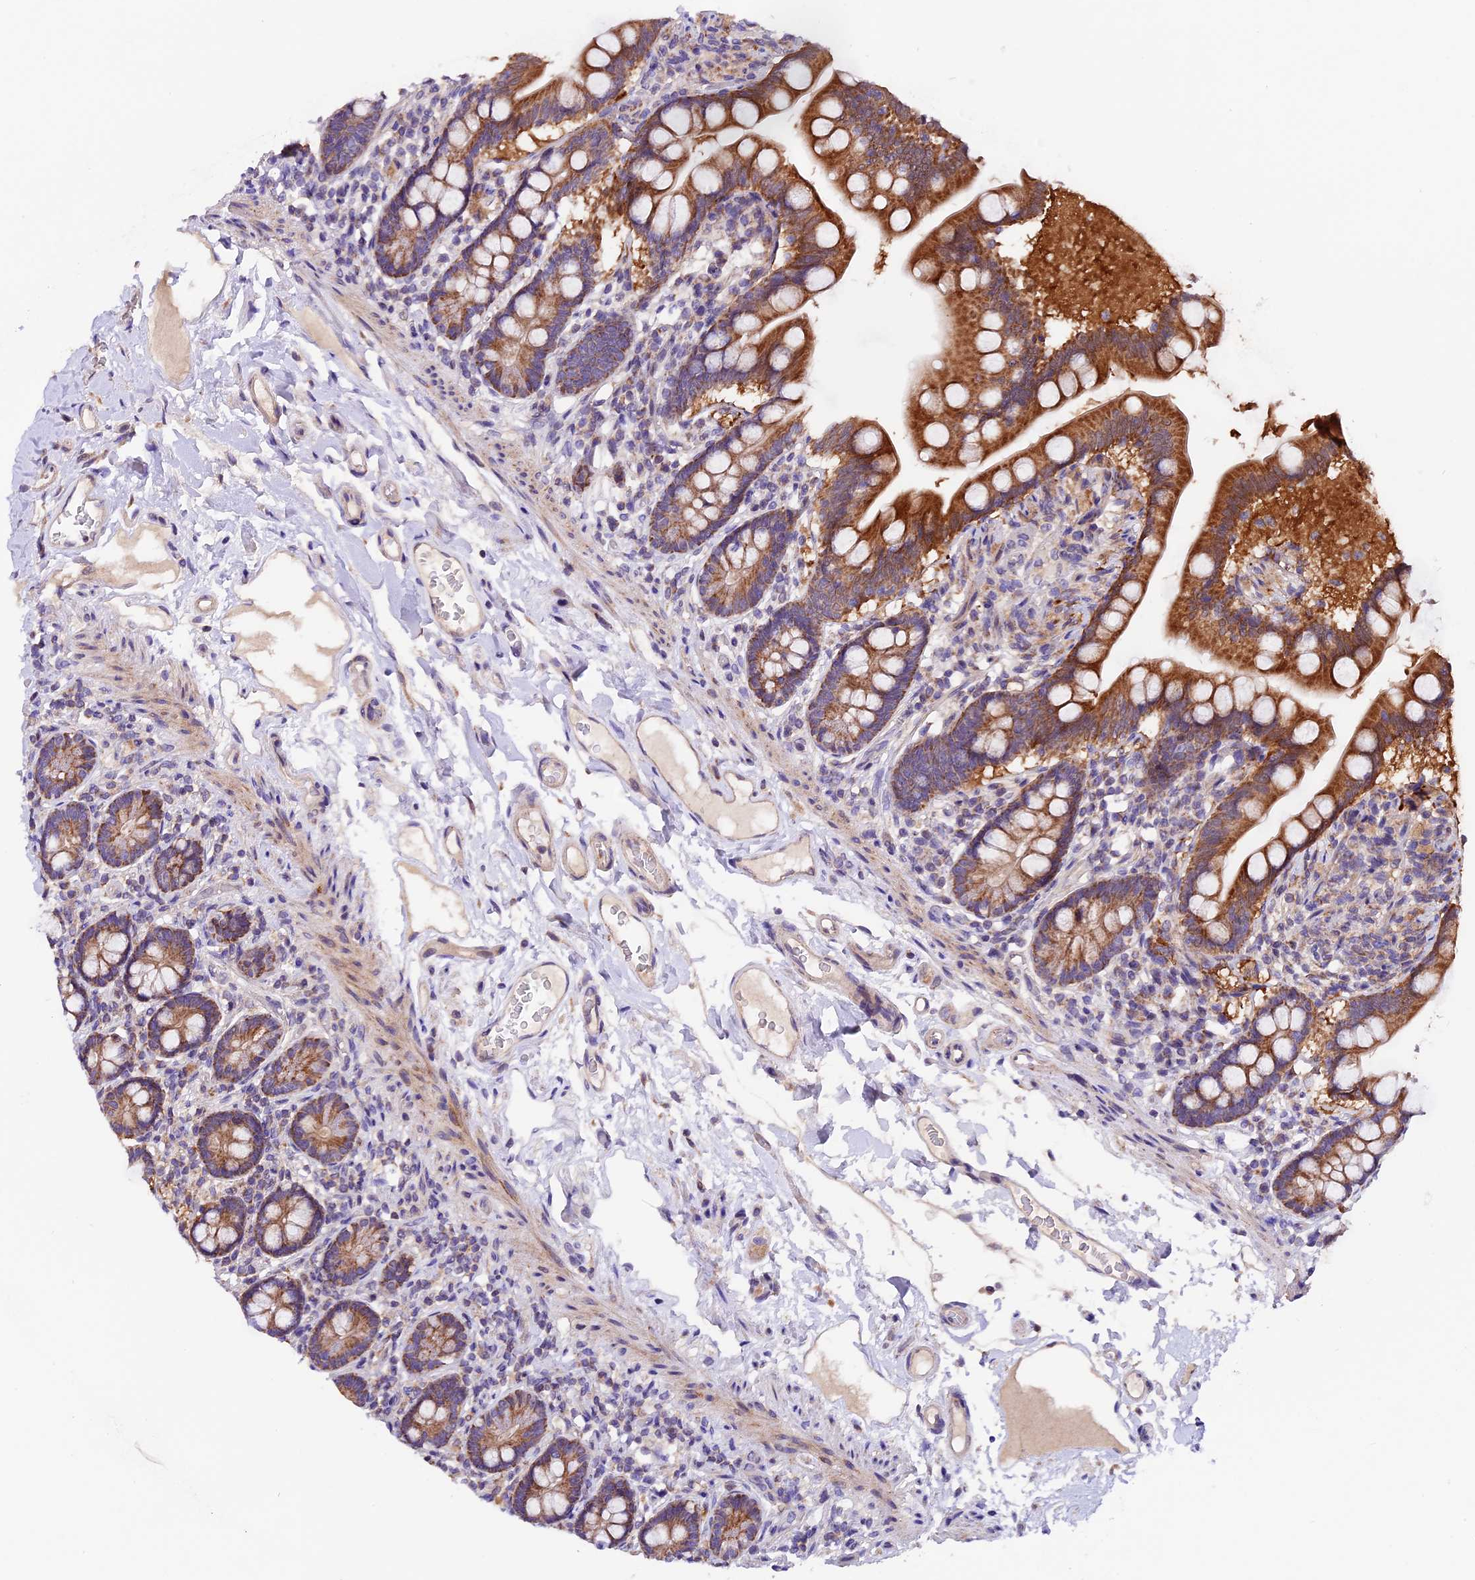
{"staining": {"intensity": "strong", "quantity": ">75%", "location": "cytoplasmic/membranous"}, "tissue": "small intestine", "cell_type": "Glandular cells", "image_type": "normal", "snomed": [{"axis": "morphology", "description": "Normal tissue, NOS"}, {"axis": "topography", "description": "Small intestine"}], "caption": "Immunohistochemistry (IHC) histopathology image of benign small intestine stained for a protein (brown), which demonstrates high levels of strong cytoplasmic/membranous staining in approximately >75% of glandular cells.", "gene": "DDX28", "patient": {"sex": "female", "age": 64}}